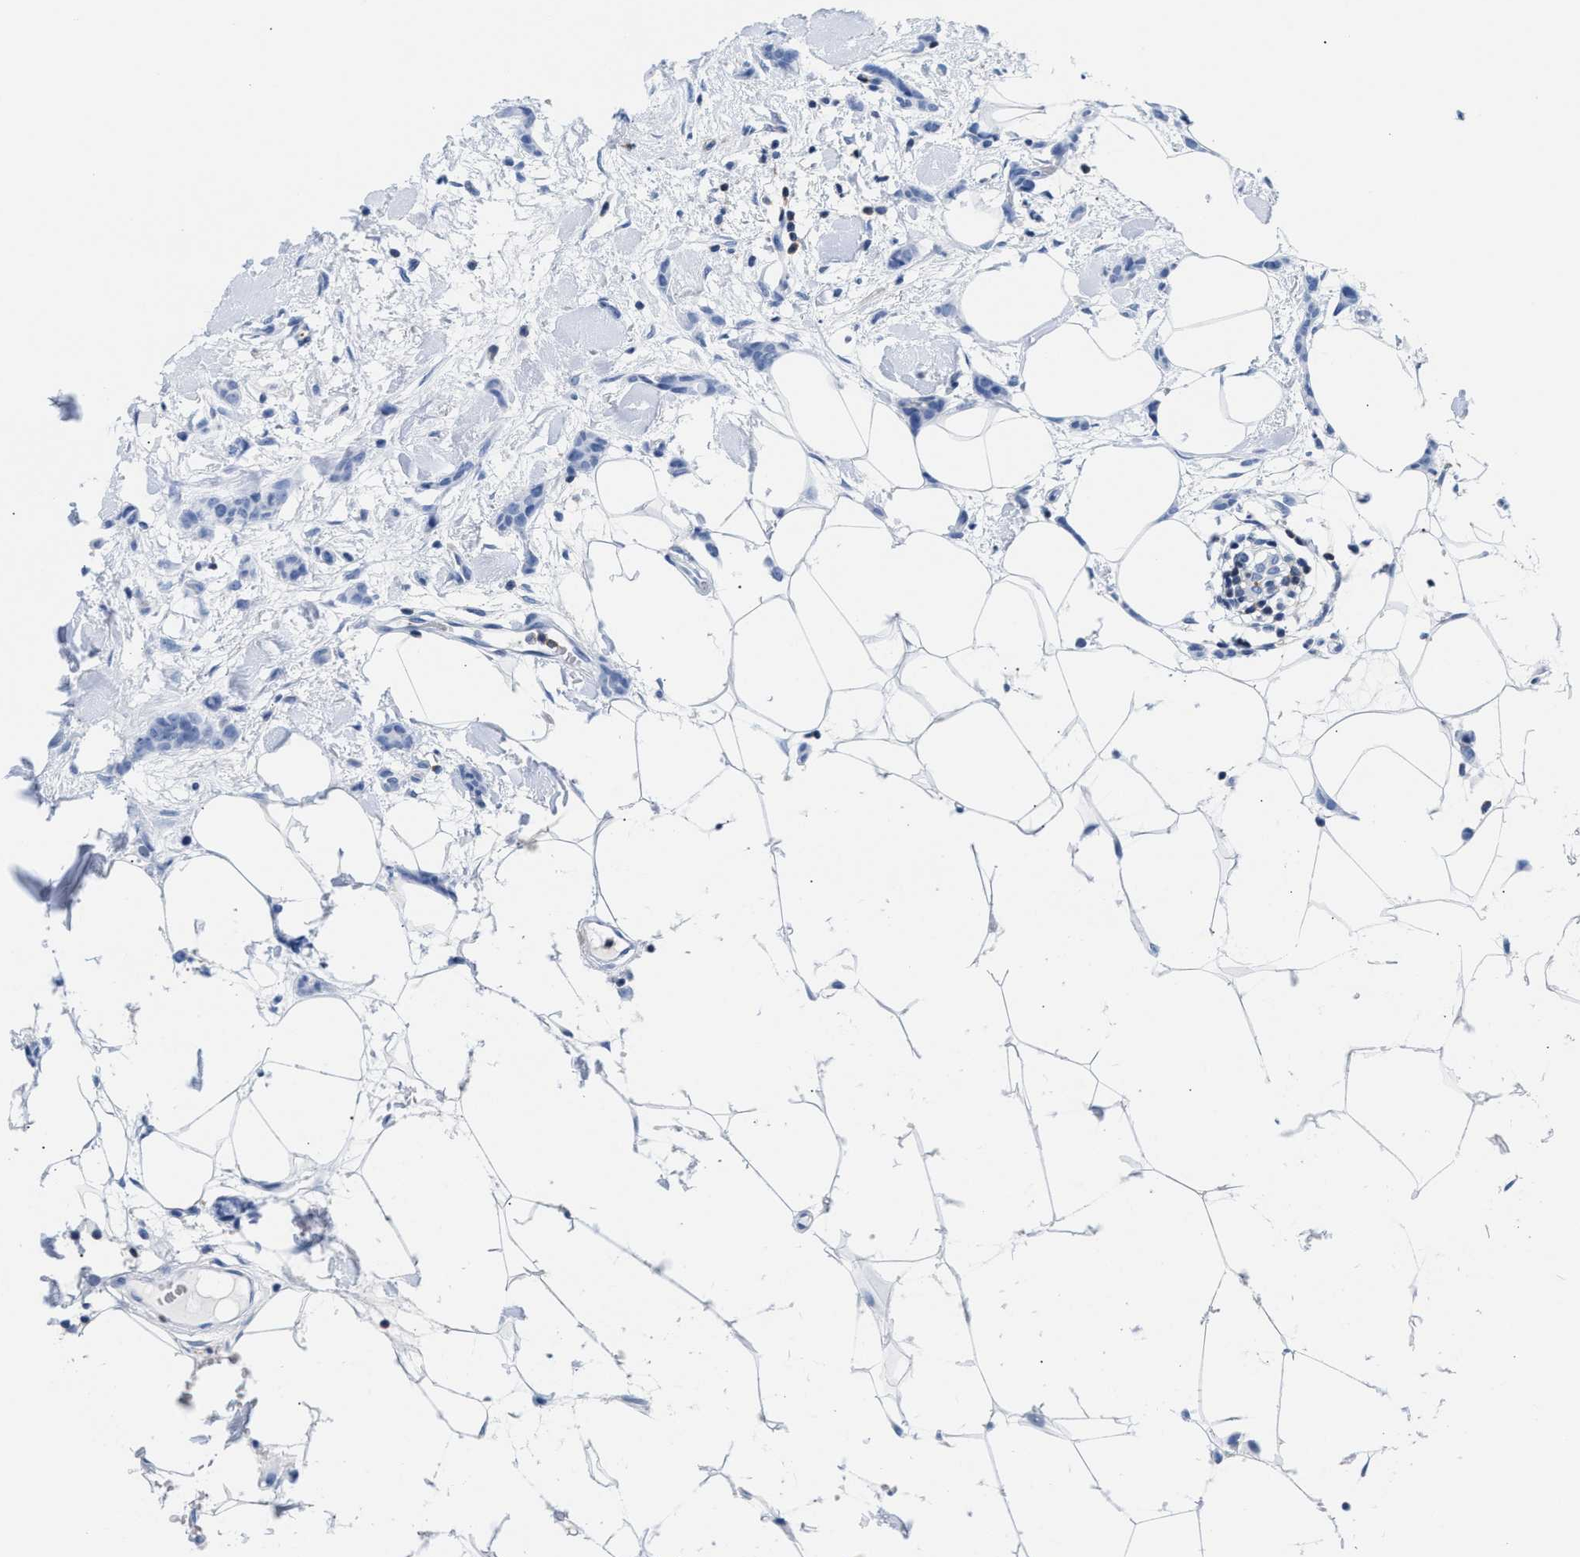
{"staining": {"intensity": "negative", "quantity": "none", "location": "none"}, "tissue": "breast cancer", "cell_type": "Tumor cells", "image_type": "cancer", "snomed": [{"axis": "morphology", "description": "Lobular carcinoma"}, {"axis": "topography", "description": "Skin"}, {"axis": "topography", "description": "Breast"}], "caption": "DAB immunohistochemical staining of human breast cancer (lobular carcinoma) shows no significant expression in tumor cells.", "gene": "LCP1", "patient": {"sex": "female", "age": 46}}